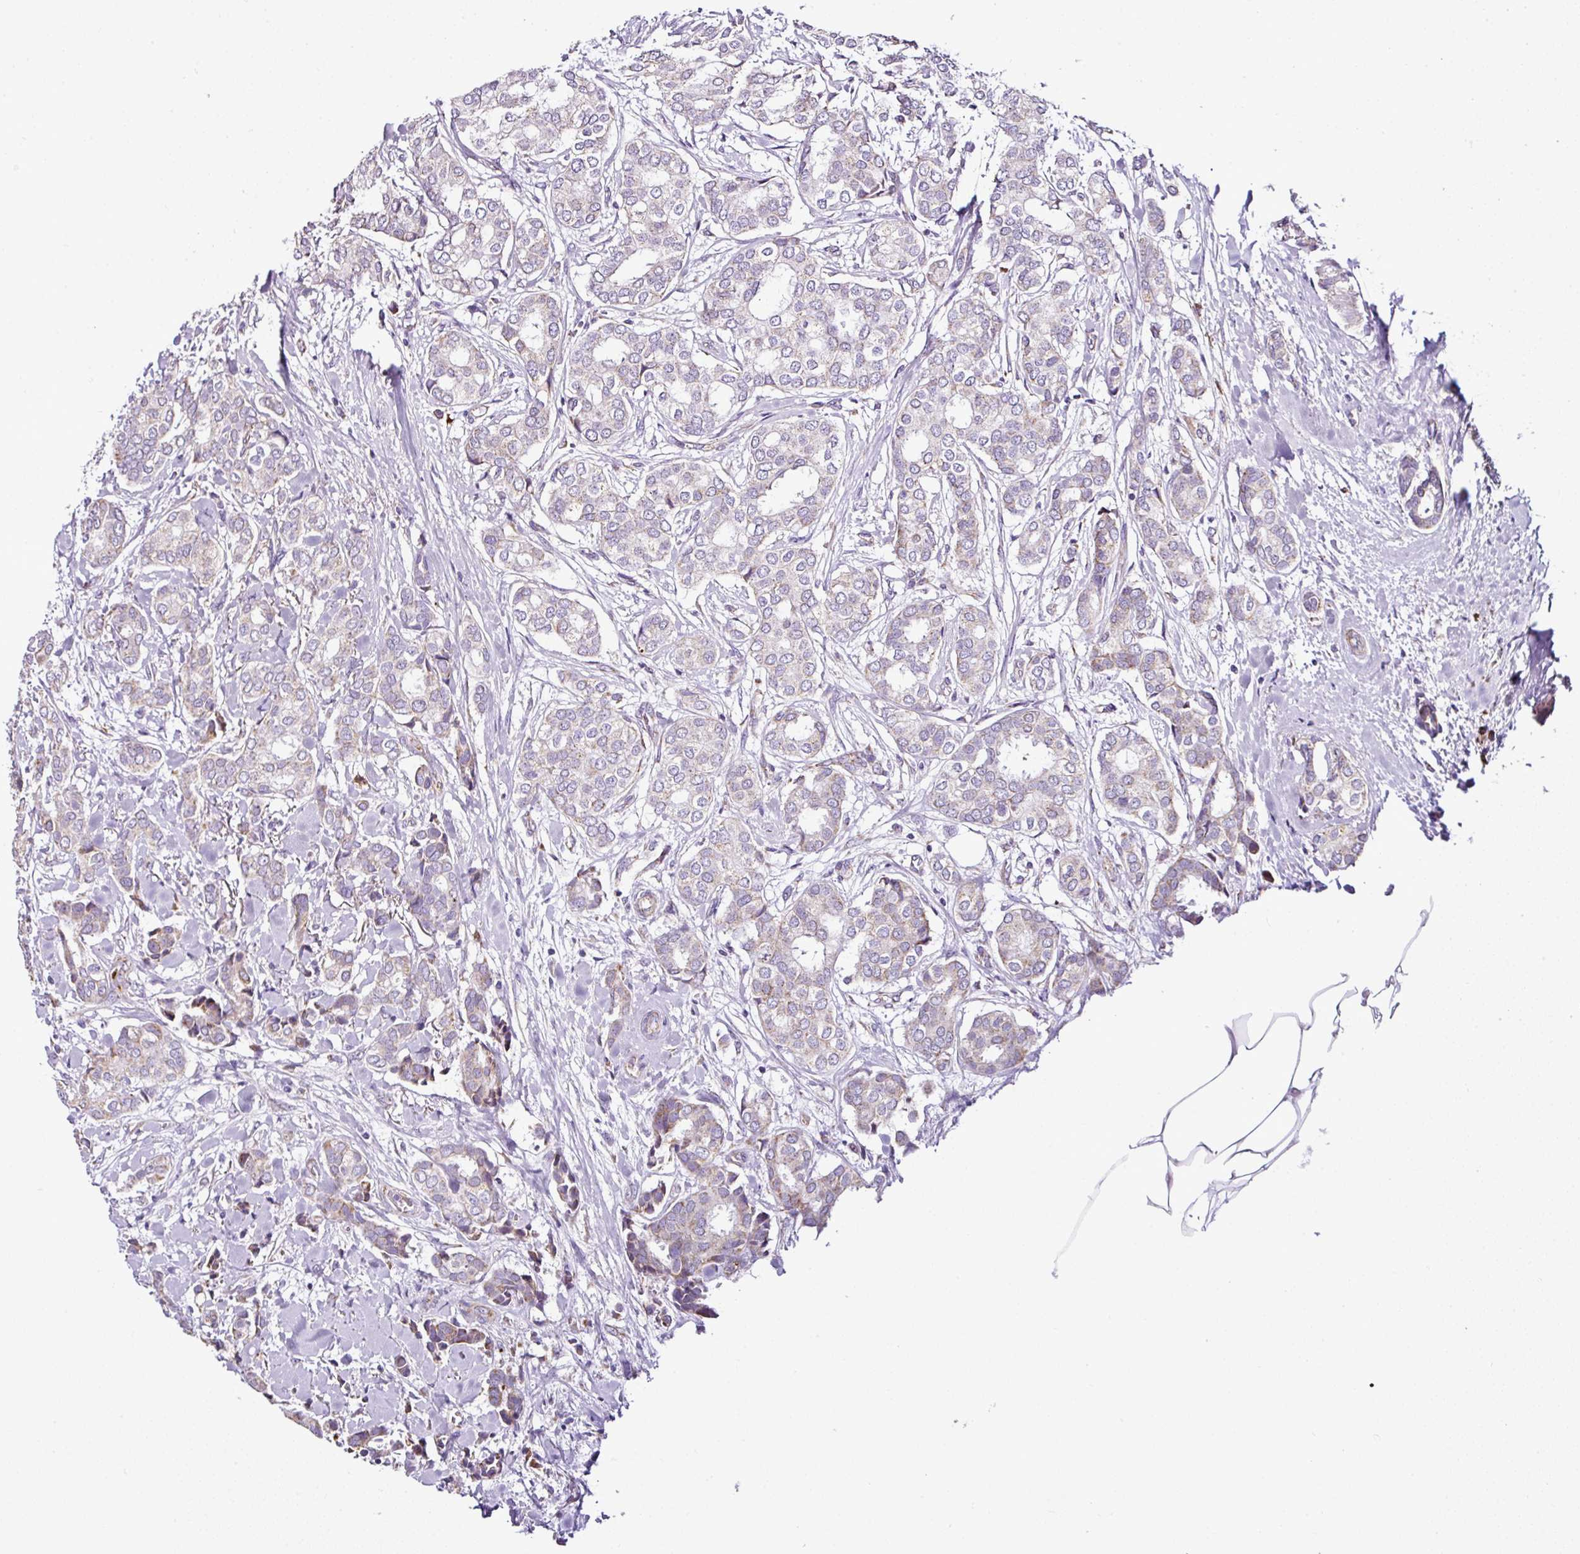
{"staining": {"intensity": "weak", "quantity": "<25%", "location": "cytoplasmic/membranous"}, "tissue": "breast cancer", "cell_type": "Tumor cells", "image_type": "cancer", "snomed": [{"axis": "morphology", "description": "Duct carcinoma"}, {"axis": "topography", "description": "Breast"}], "caption": "Immunohistochemical staining of breast cancer (intraductal carcinoma) displays no significant expression in tumor cells. The staining is performed using DAB brown chromogen with nuclei counter-stained in using hematoxylin.", "gene": "DPAGT1", "patient": {"sex": "female", "age": 73}}